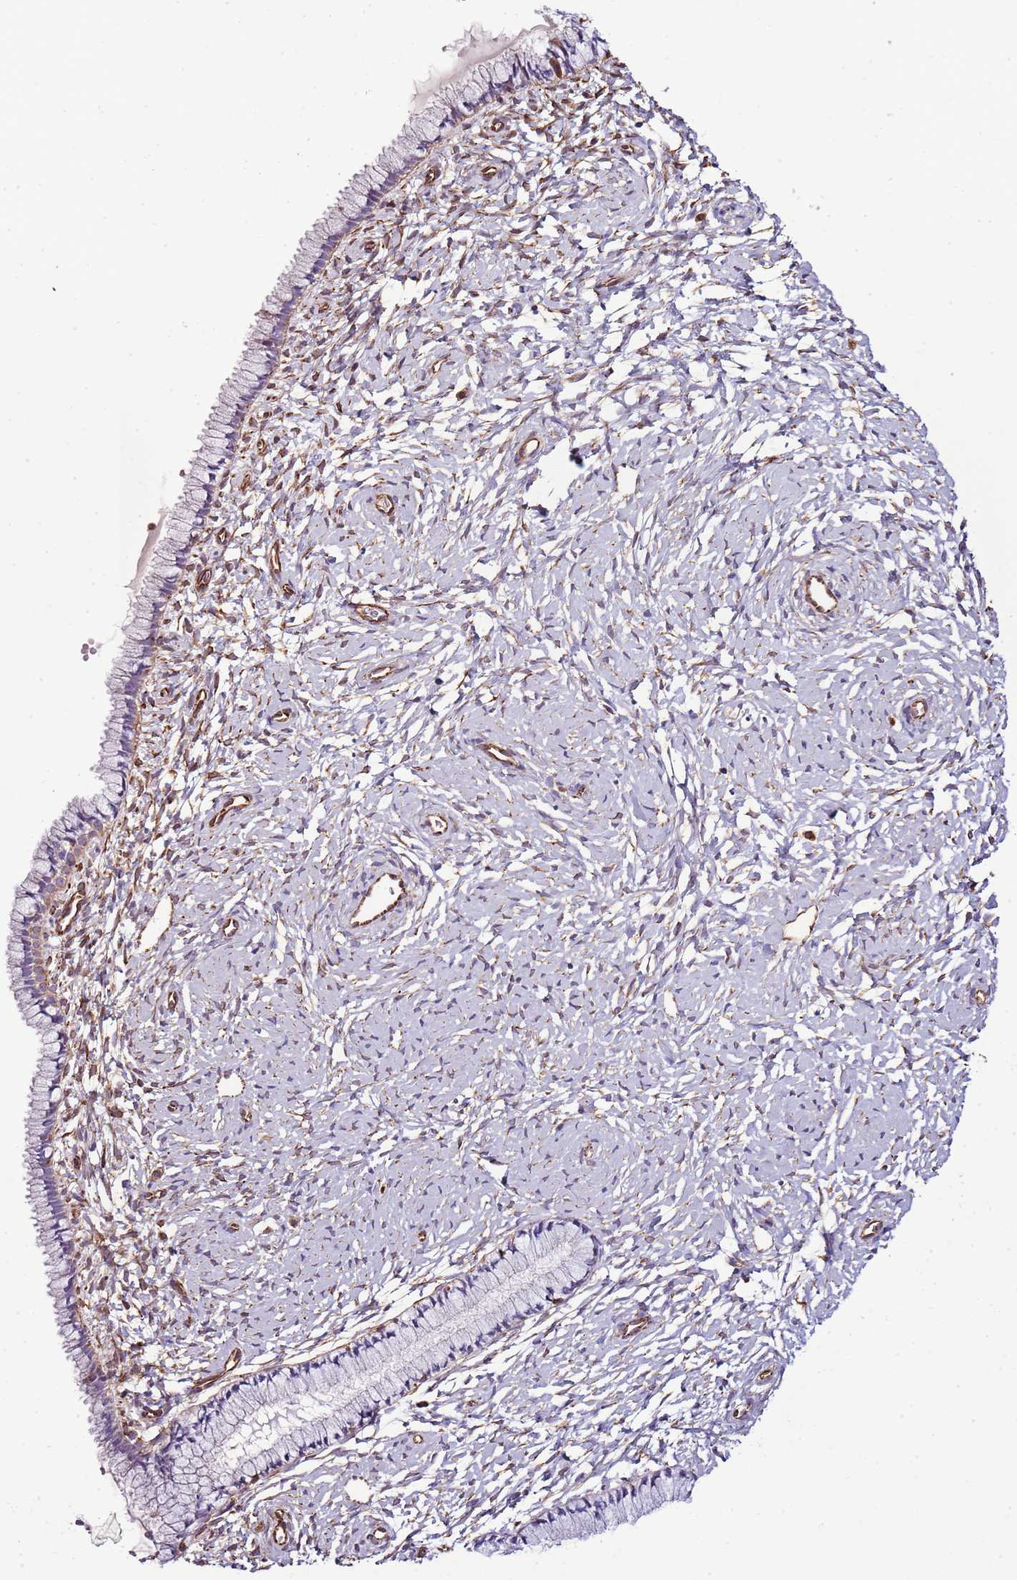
{"staining": {"intensity": "negative", "quantity": "none", "location": "none"}, "tissue": "cervix", "cell_type": "Glandular cells", "image_type": "normal", "snomed": [{"axis": "morphology", "description": "Normal tissue, NOS"}, {"axis": "topography", "description": "Cervix"}], "caption": "Immunohistochemistry (IHC) photomicrograph of normal cervix: human cervix stained with DAB exhibits no significant protein staining in glandular cells. (Immunohistochemistry (IHC), brightfield microscopy, high magnification).", "gene": "ZNF786", "patient": {"sex": "female", "age": 33}}